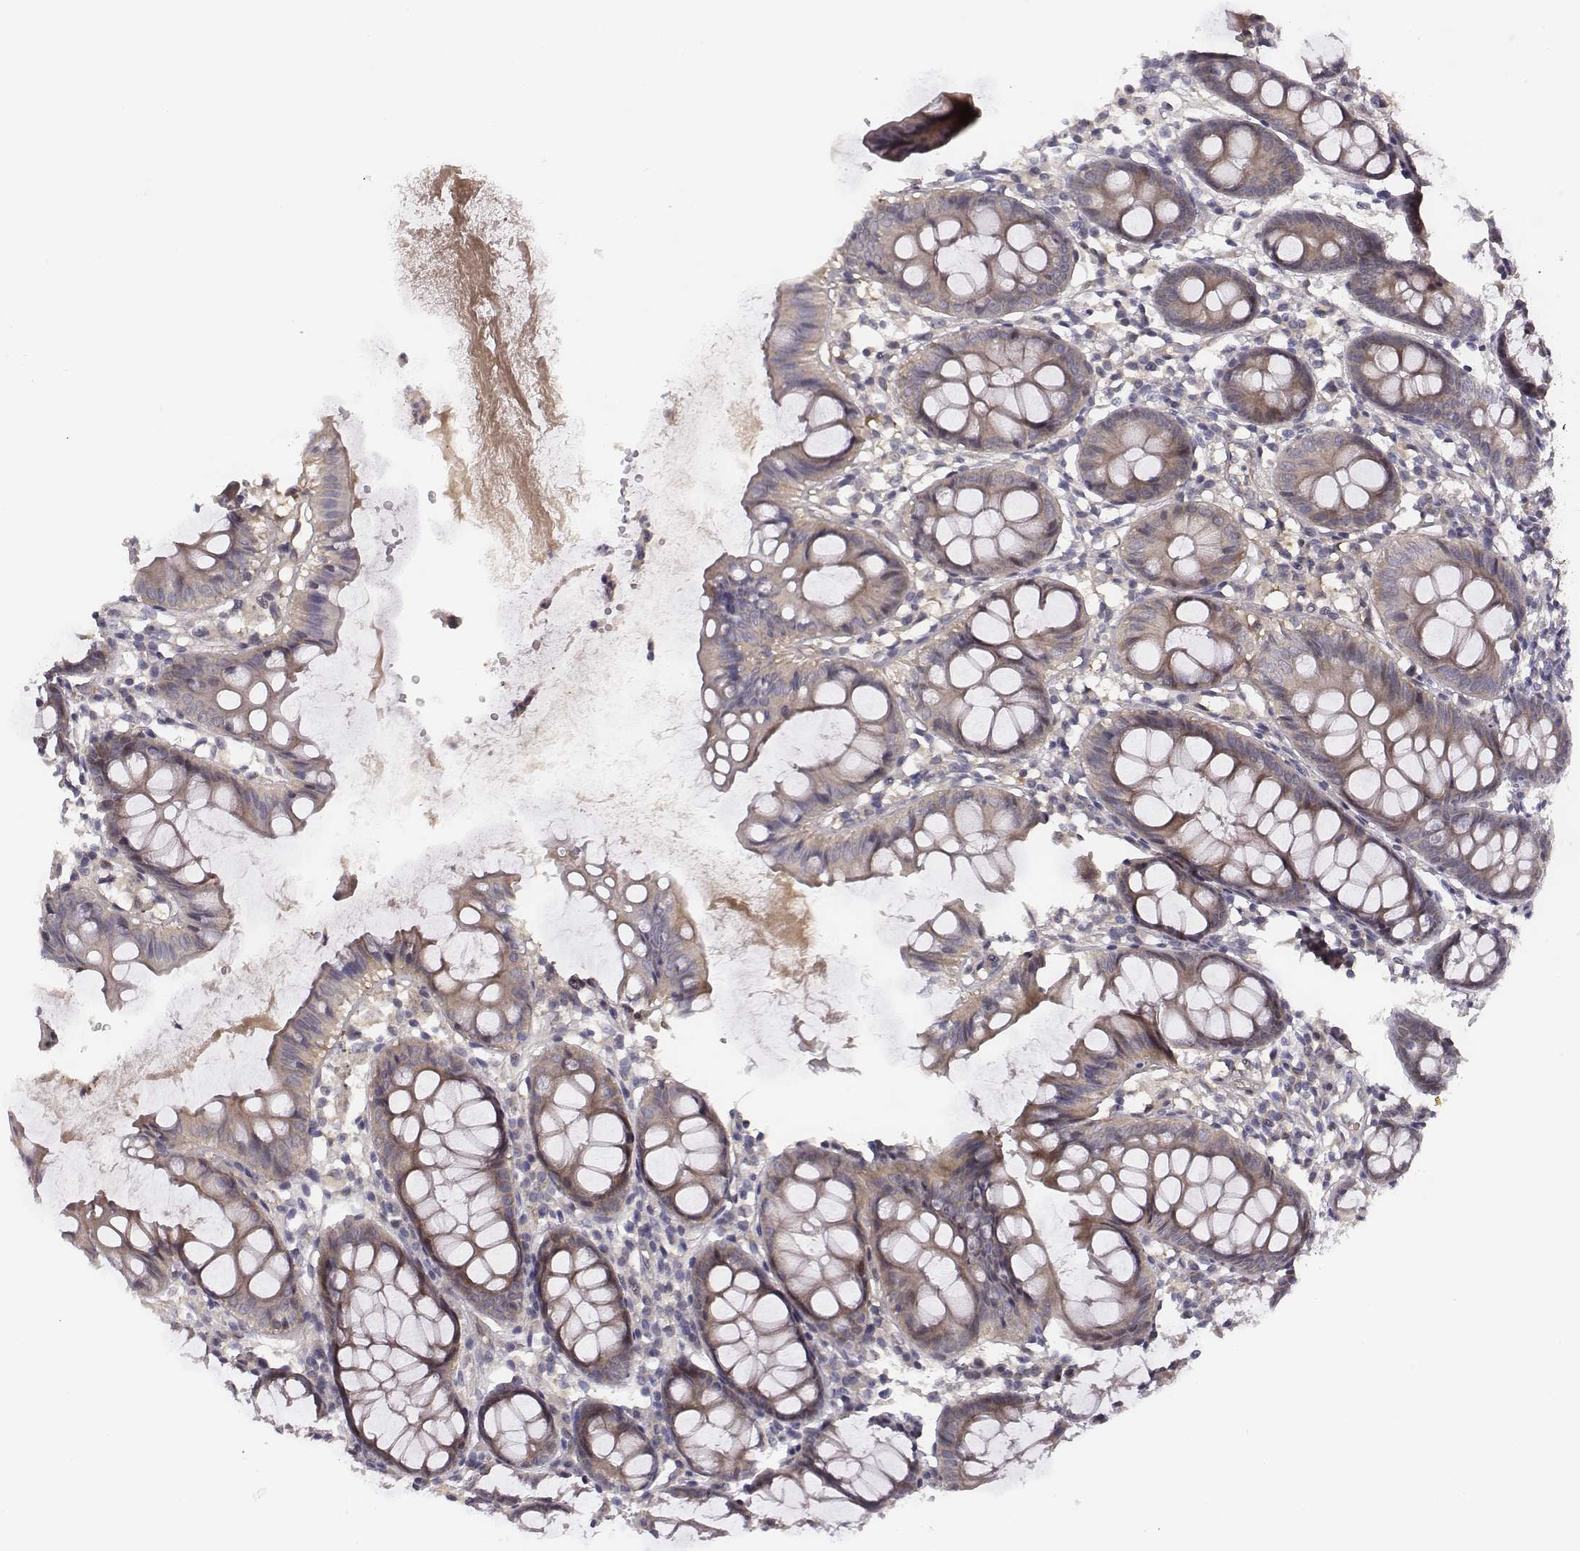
{"staining": {"intensity": "weak", "quantity": ">75%", "location": "cytoplasmic/membranous"}, "tissue": "colon", "cell_type": "Endothelial cells", "image_type": "normal", "snomed": [{"axis": "morphology", "description": "Normal tissue, NOS"}, {"axis": "topography", "description": "Colon"}], "caption": "About >75% of endothelial cells in unremarkable colon exhibit weak cytoplasmic/membranous protein positivity as visualized by brown immunohistochemical staining.", "gene": "SMURF2", "patient": {"sex": "female", "age": 84}}